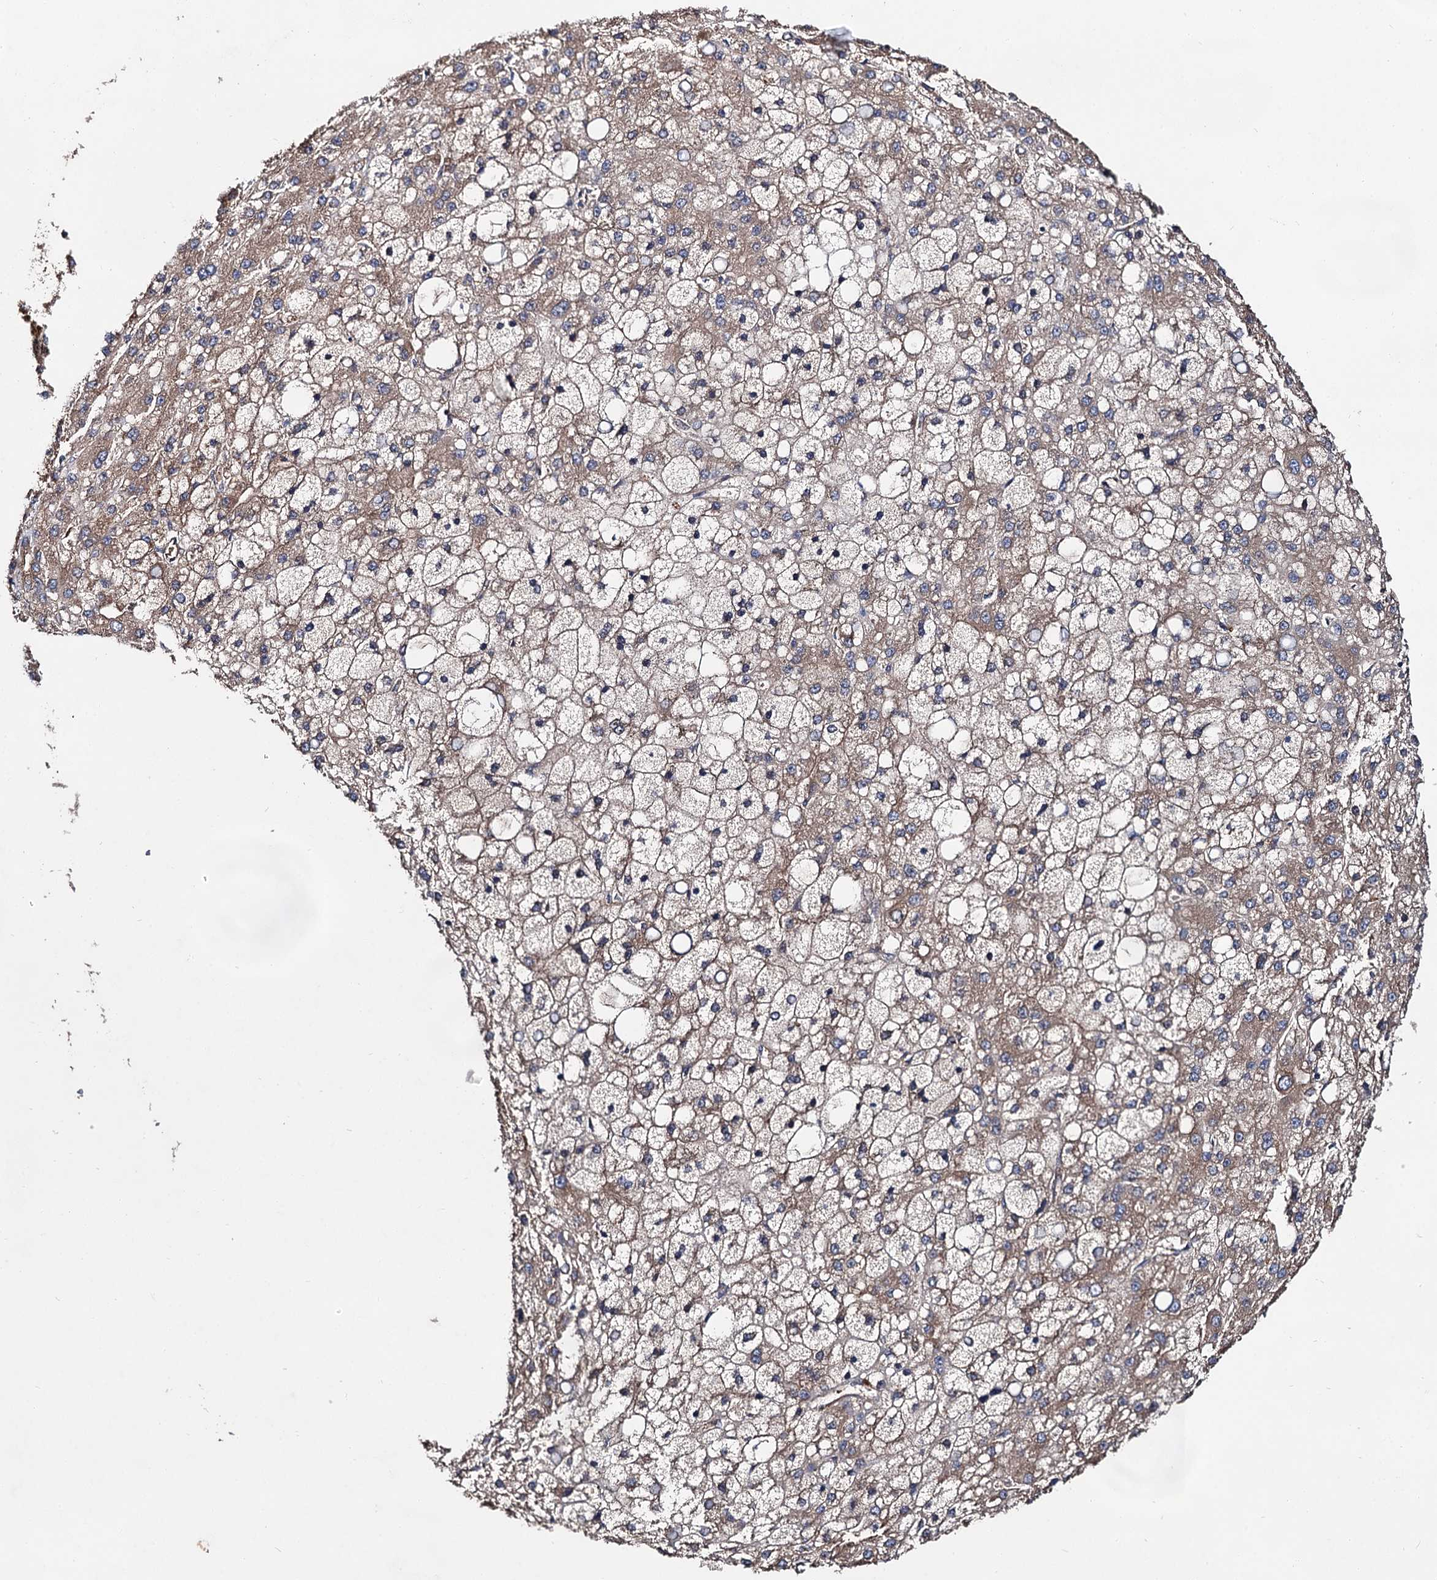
{"staining": {"intensity": "moderate", "quantity": ">75%", "location": "cytoplasmic/membranous"}, "tissue": "liver cancer", "cell_type": "Tumor cells", "image_type": "cancer", "snomed": [{"axis": "morphology", "description": "Carcinoma, Hepatocellular, NOS"}, {"axis": "topography", "description": "Liver"}], "caption": "About >75% of tumor cells in liver cancer demonstrate moderate cytoplasmic/membranous protein positivity as visualized by brown immunohistochemical staining.", "gene": "NAA25", "patient": {"sex": "male", "age": 67}}